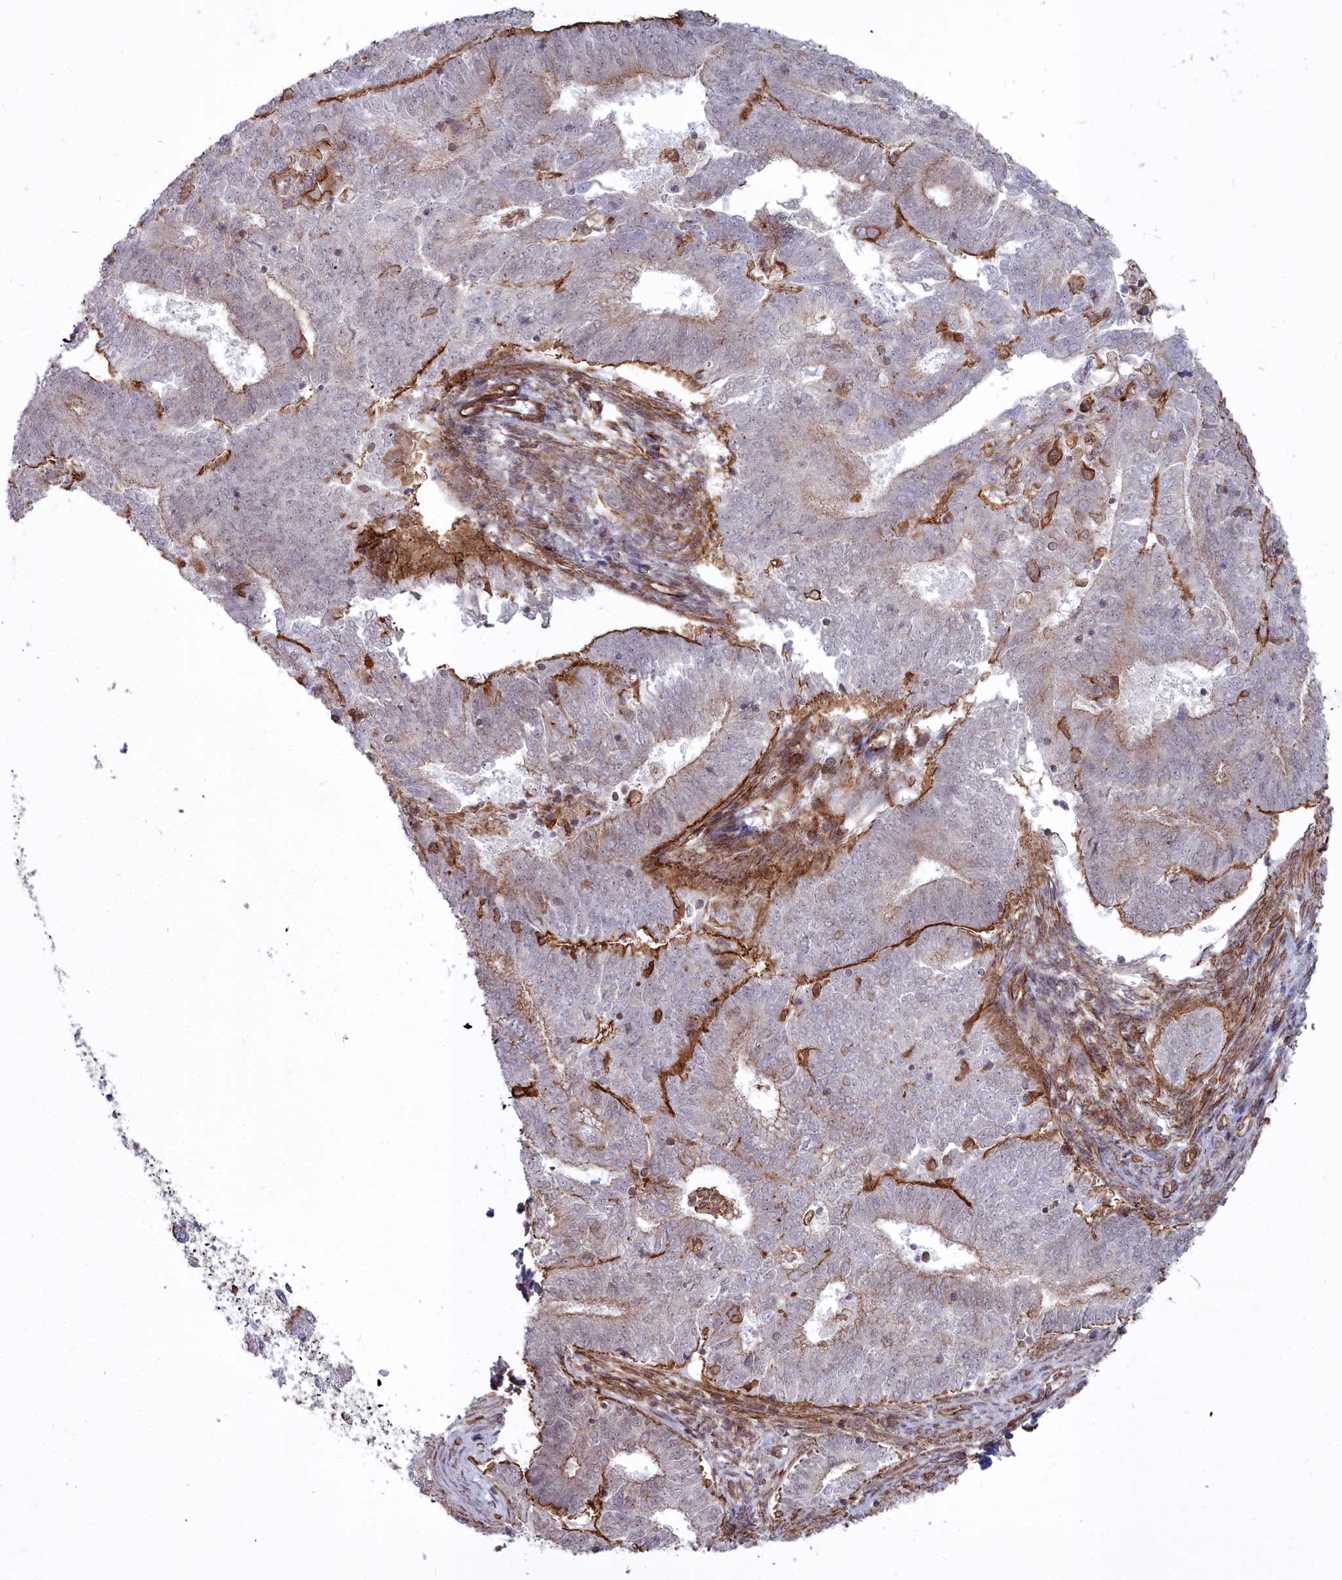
{"staining": {"intensity": "negative", "quantity": "none", "location": "none"}, "tissue": "endometrial cancer", "cell_type": "Tumor cells", "image_type": "cancer", "snomed": [{"axis": "morphology", "description": "Adenocarcinoma, NOS"}, {"axis": "topography", "description": "Endometrium"}], "caption": "IHC of adenocarcinoma (endometrial) shows no positivity in tumor cells.", "gene": "YJU2", "patient": {"sex": "female", "age": 62}}